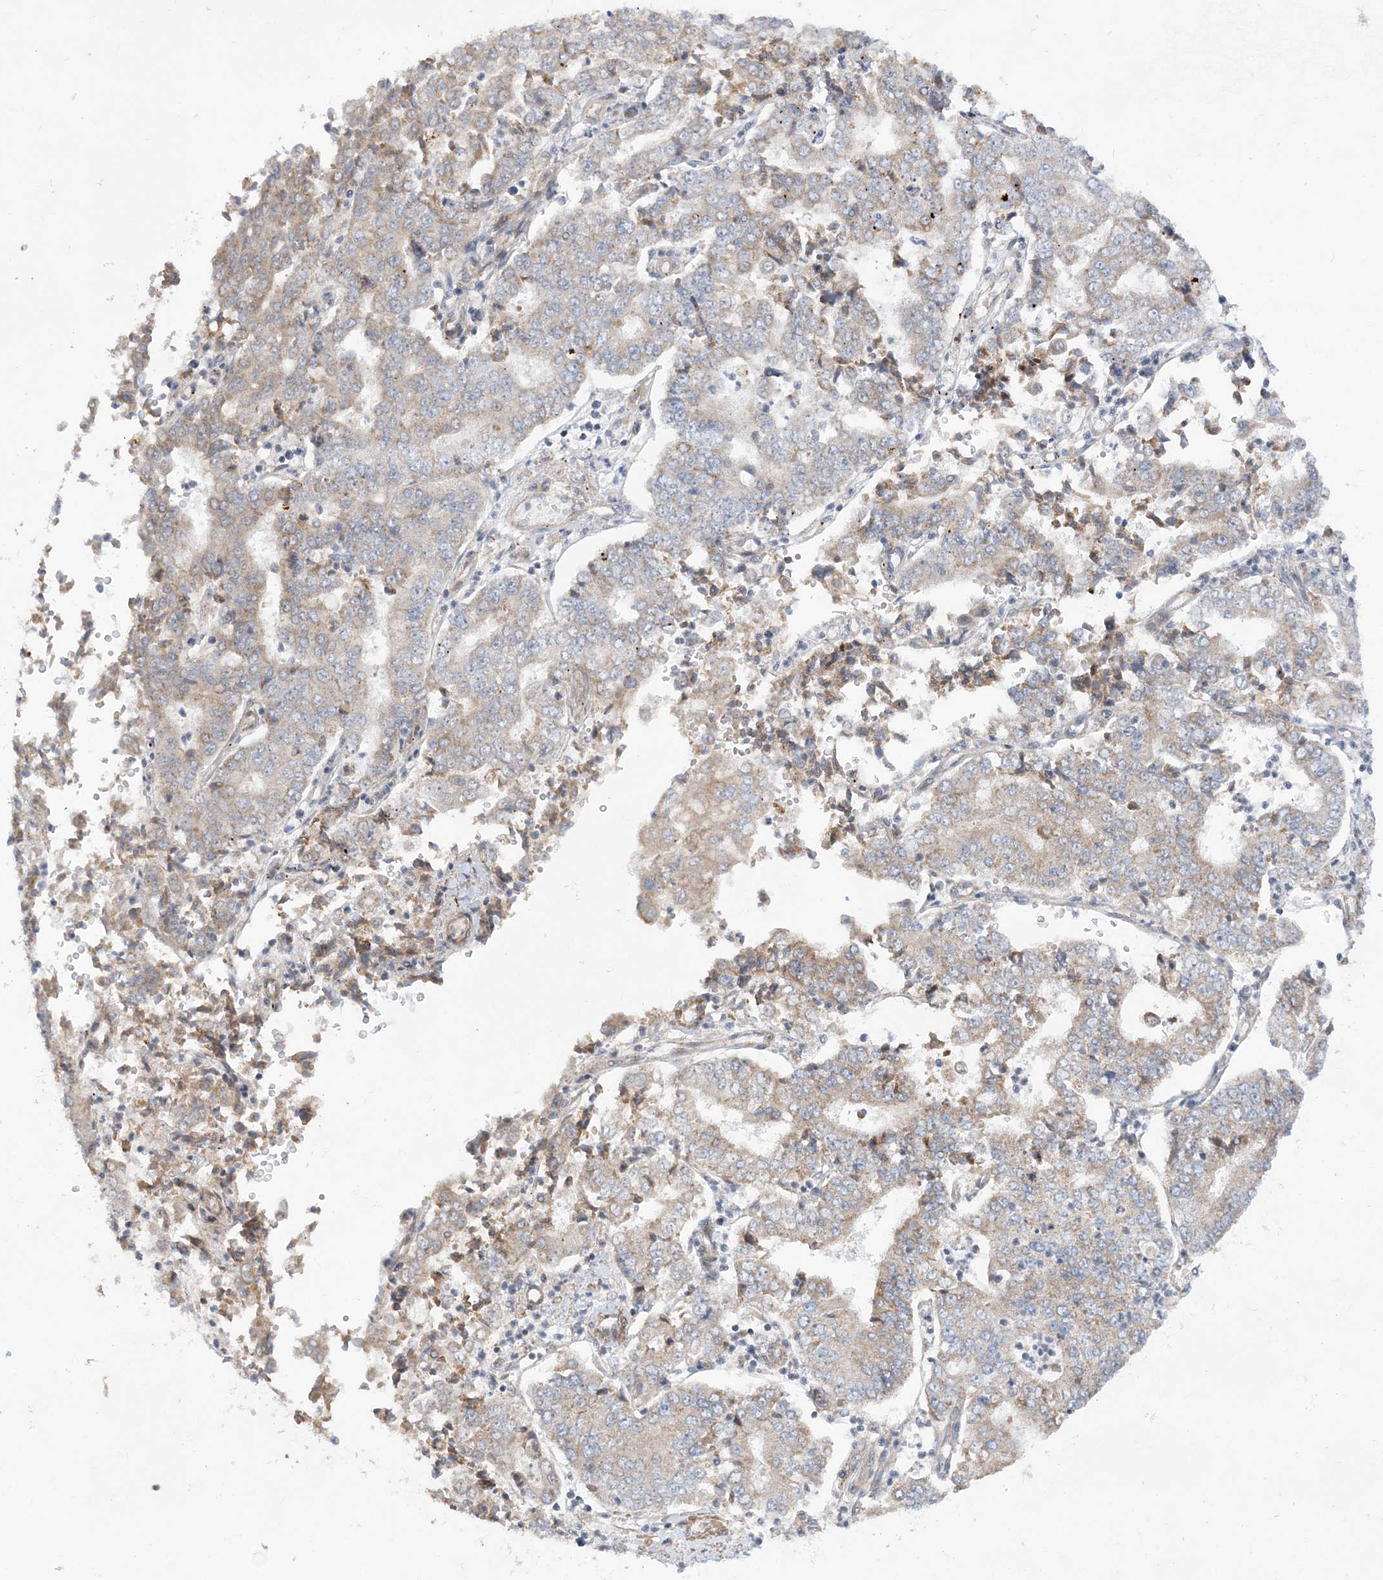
{"staining": {"intensity": "weak", "quantity": "<25%", "location": "cytoplasmic/membranous"}, "tissue": "stomach cancer", "cell_type": "Tumor cells", "image_type": "cancer", "snomed": [{"axis": "morphology", "description": "Adenocarcinoma, NOS"}, {"axis": "topography", "description": "Stomach"}], "caption": "IHC photomicrograph of human stomach cancer stained for a protein (brown), which reveals no staining in tumor cells. Nuclei are stained in blue.", "gene": "SCLT1", "patient": {"sex": "male", "age": 76}}